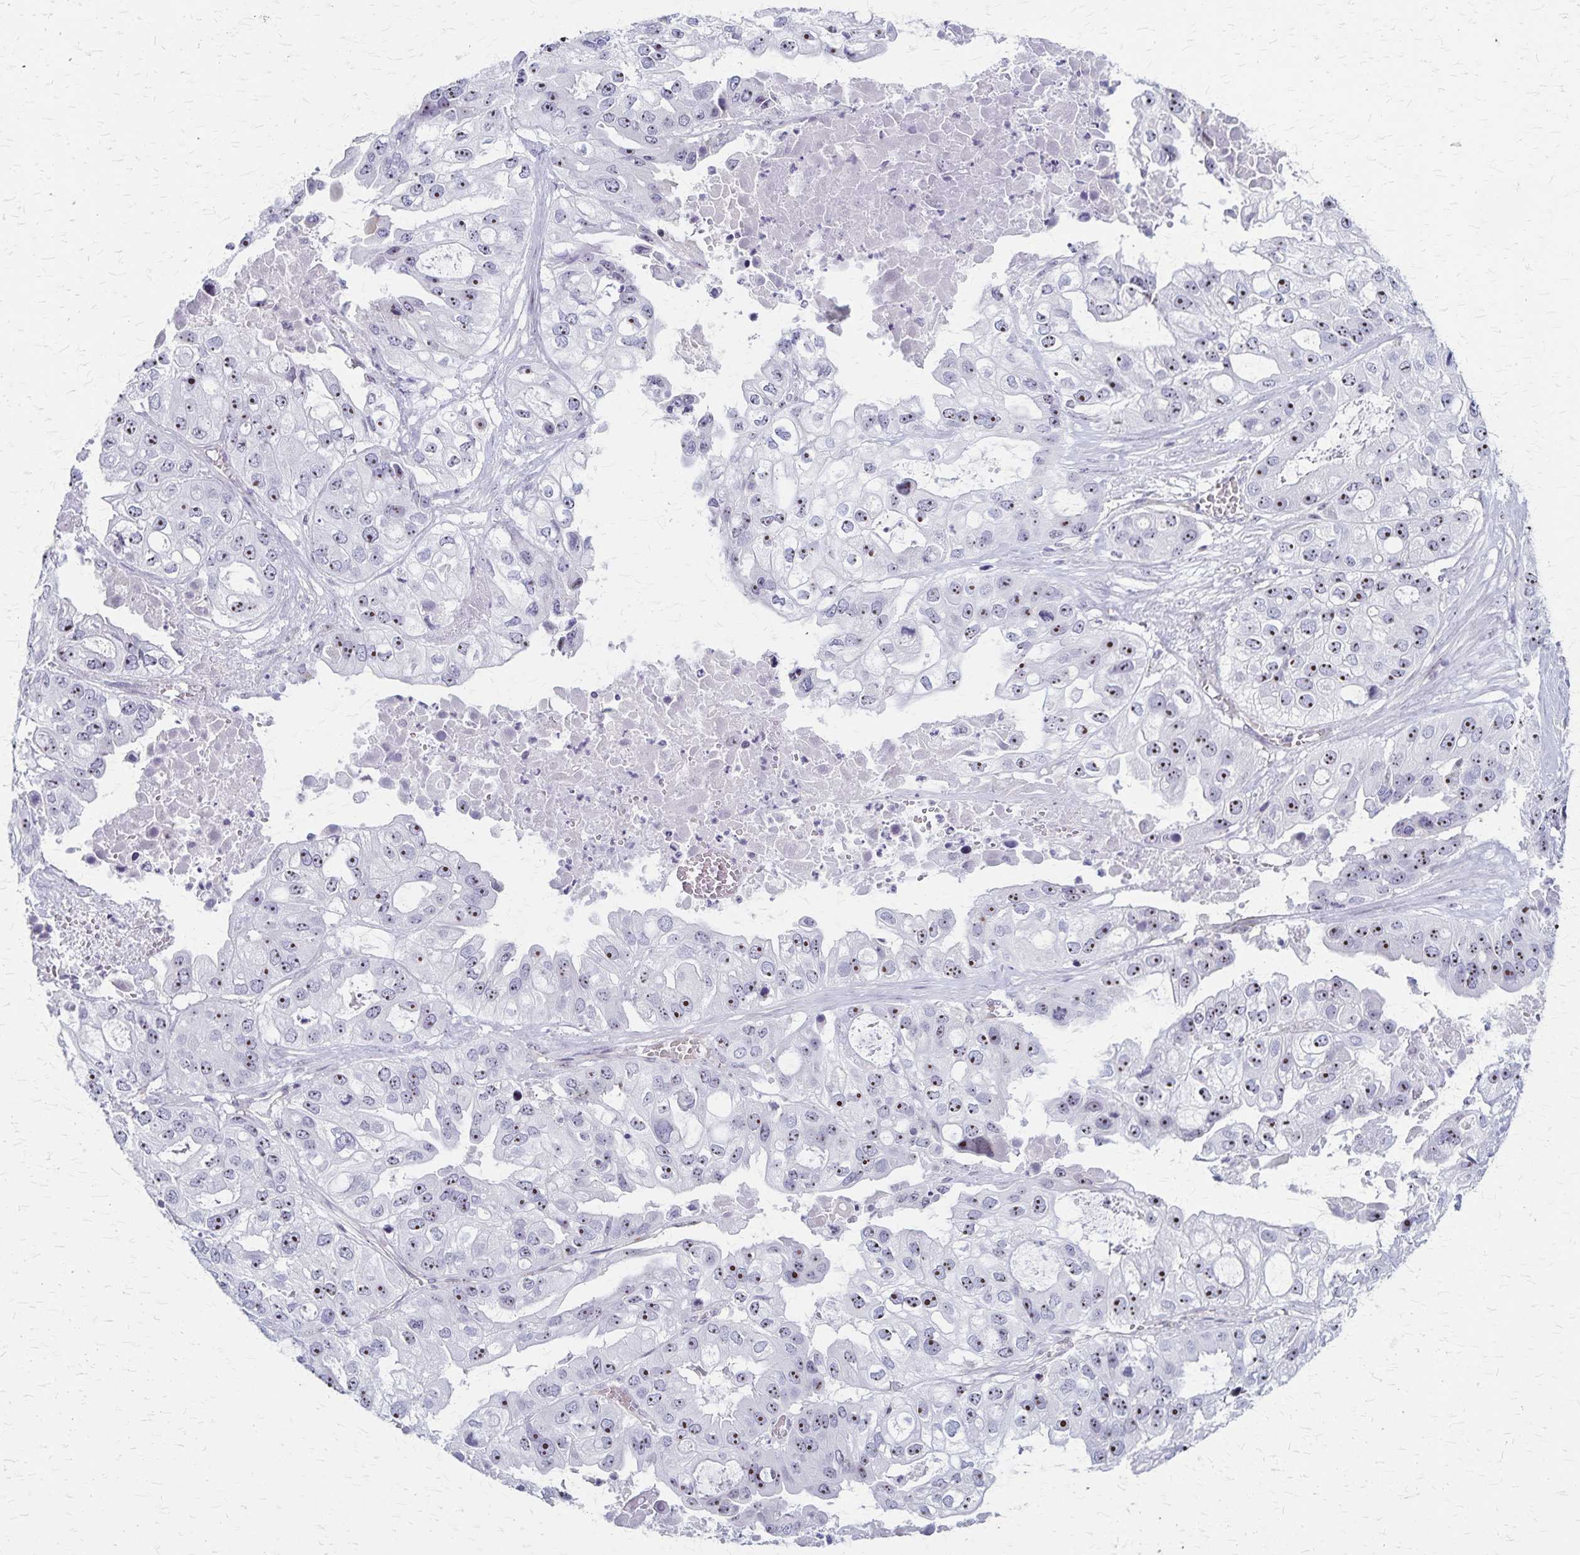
{"staining": {"intensity": "moderate", "quantity": "25%-75%", "location": "nuclear"}, "tissue": "ovarian cancer", "cell_type": "Tumor cells", "image_type": "cancer", "snomed": [{"axis": "morphology", "description": "Cystadenocarcinoma, serous, NOS"}, {"axis": "topography", "description": "Ovary"}], "caption": "Protein staining by immunohistochemistry (IHC) displays moderate nuclear expression in approximately 25%-75% of tumor cells in ovarian serous cystadenocarcinoma.", "gene": "DLK2", "patient": {"sex": "female", "age": 56}}